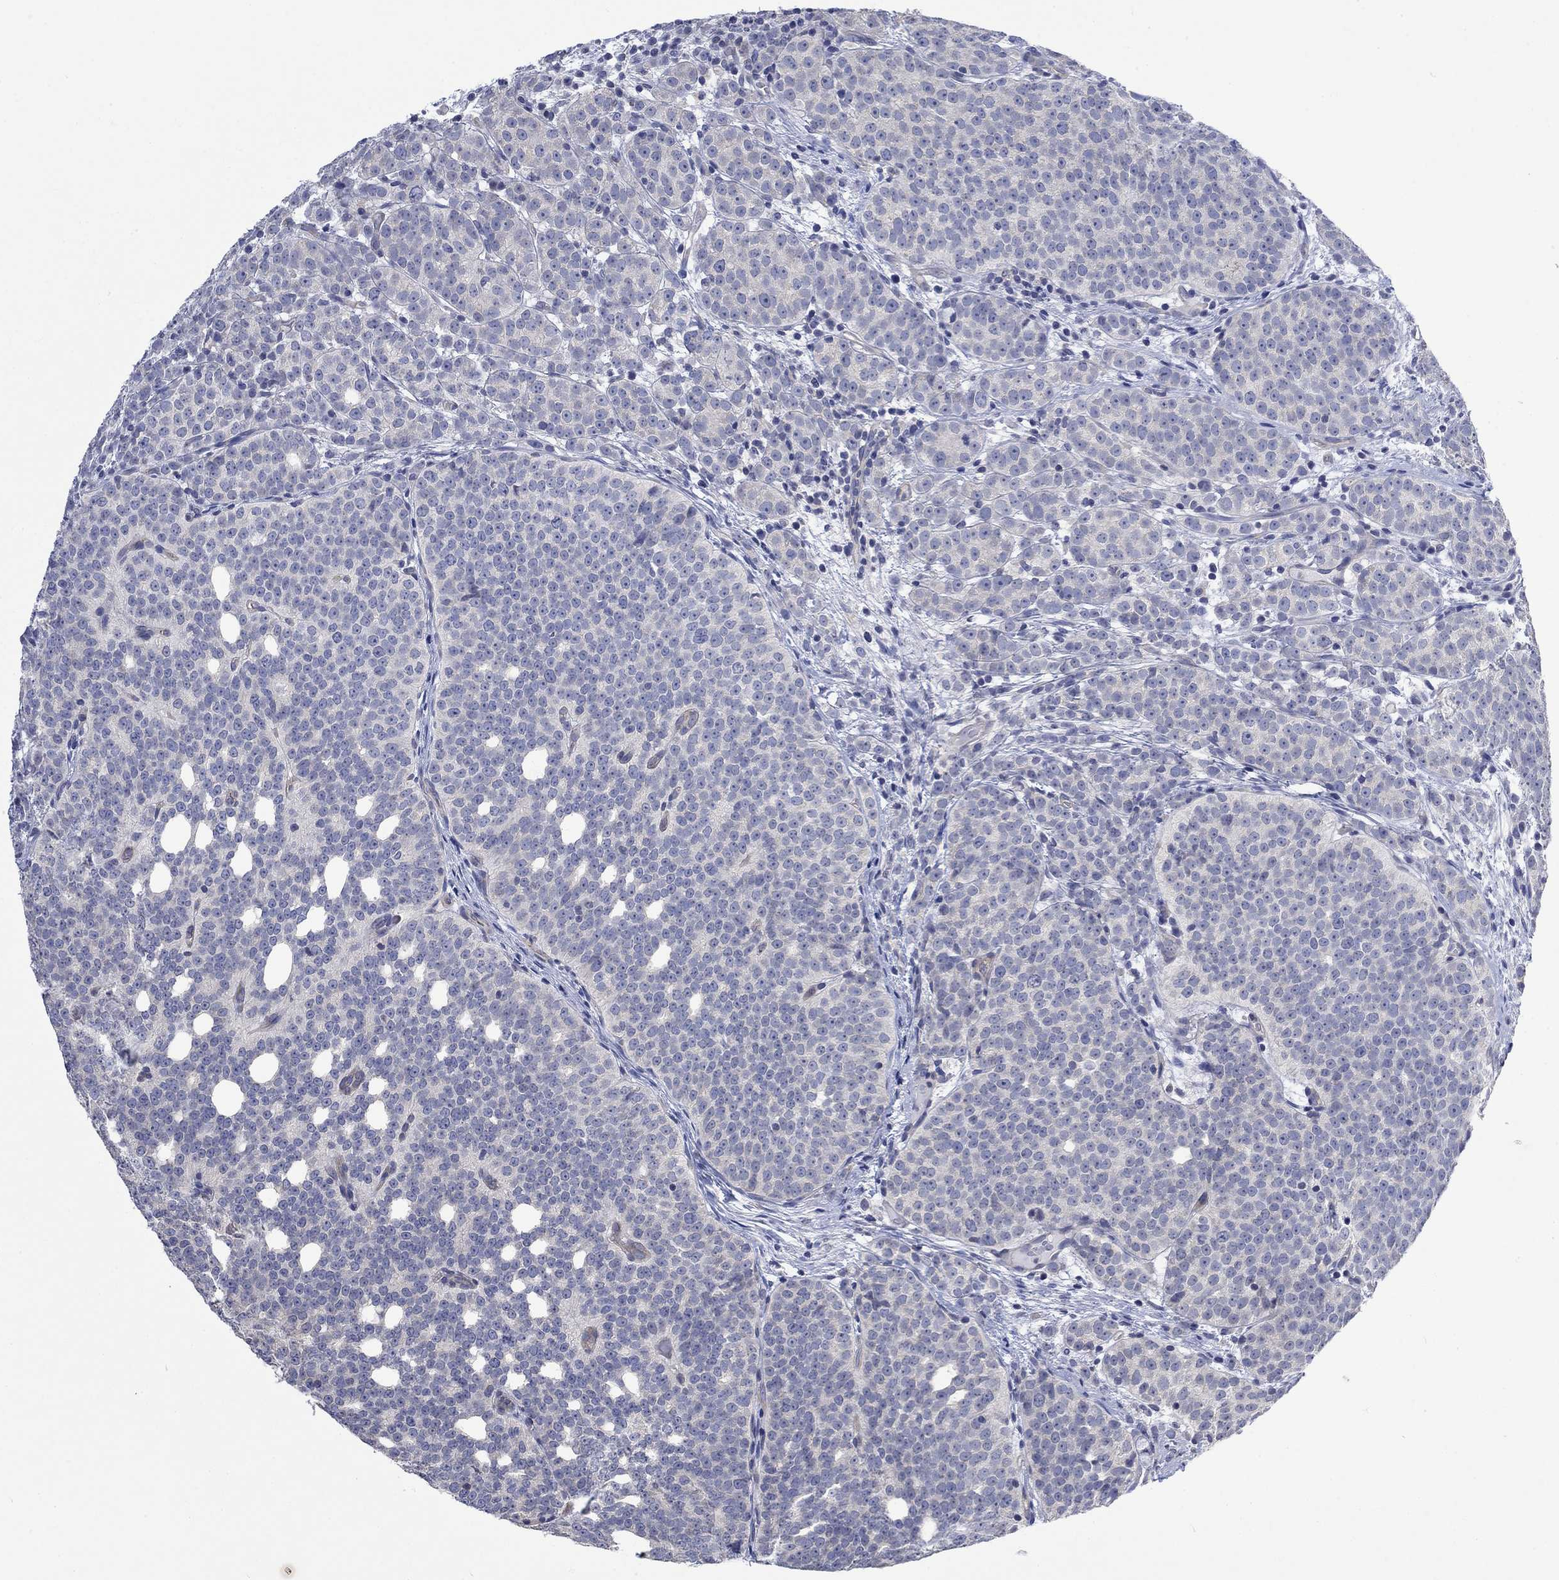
{"staining": {"intensity": "negative", "quantity": "none", "location": "none"}, "tissue": "prostate cancer", "cell_type": "Tumor cells", "image_type": "cancer", "snomed": [{"axis": "morphology", "description": "Adenocarcinoma, High grade"}, {"axis": "topography", "description": "Prostate"}], "caption": "Tumor cells show no significant positivity in prostate cancer. The staining is performed using DAB (3,3'-diaminobenzidine) brown chromogen with nuclei counter-stained in using hematoxylin.", "gene": "AGRP", "patient": {"sex": "male", "age": 53}}